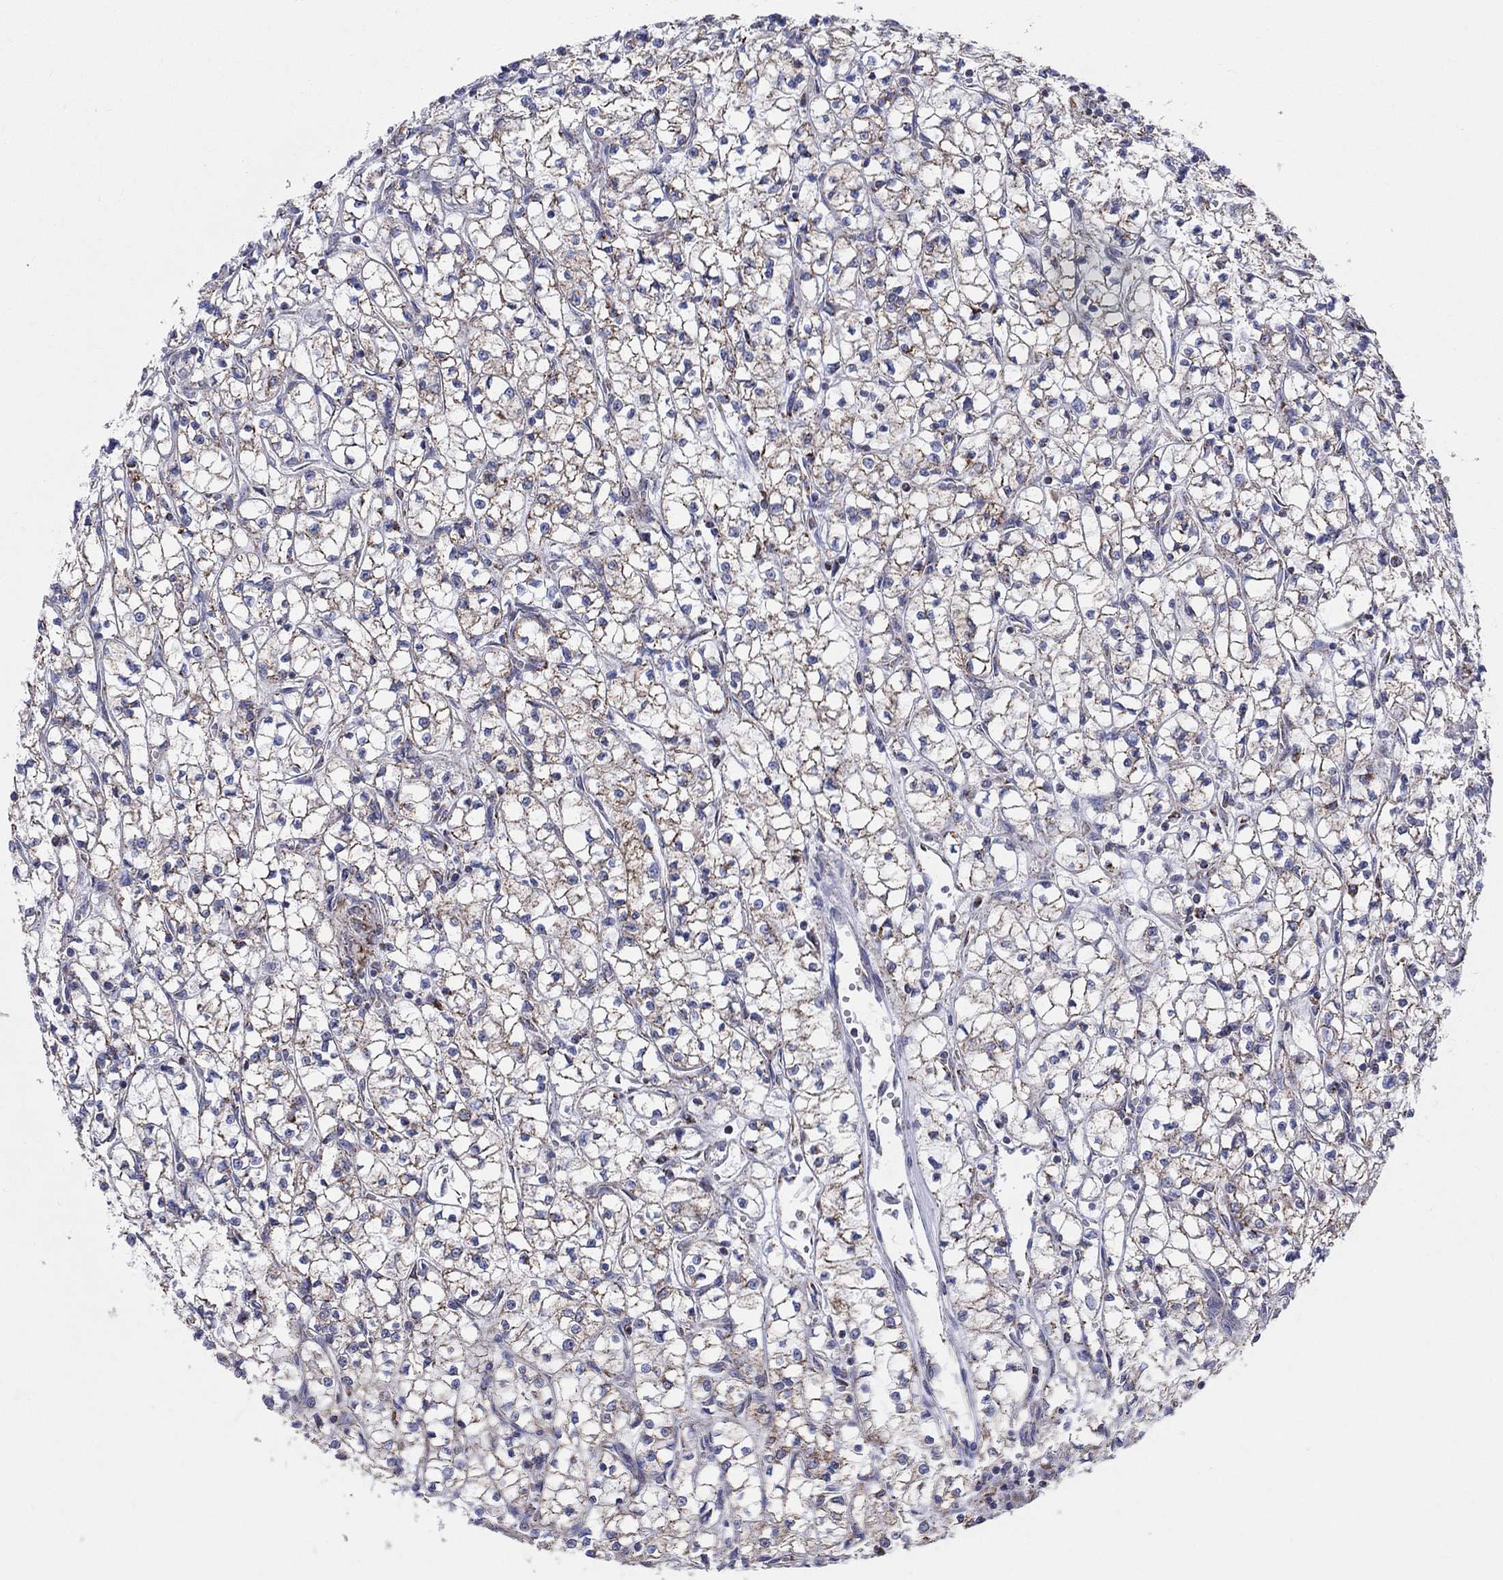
{"staining": {"intensity": "moderate", "quantity": "25%-75%", "location": "cytoplasmic/membranous"}, "tissue": "renal cancer", "cell_type": "Tumor cells", "image_type": "cancer", "snomed": [{"axis": "morphology", "description": "Adenocarcinoma, NOS"}, {"axis": "topography", "description": "Kidney"}], "caption": "A photomicrograph of human renal cancer (adenocarcinoma) stained for a protein exhibits moderate cytoplasmic/membranous brown staining in tumor cells.", "gene": "KISS1R", "patient": {"sex": "female", "age": 64}}